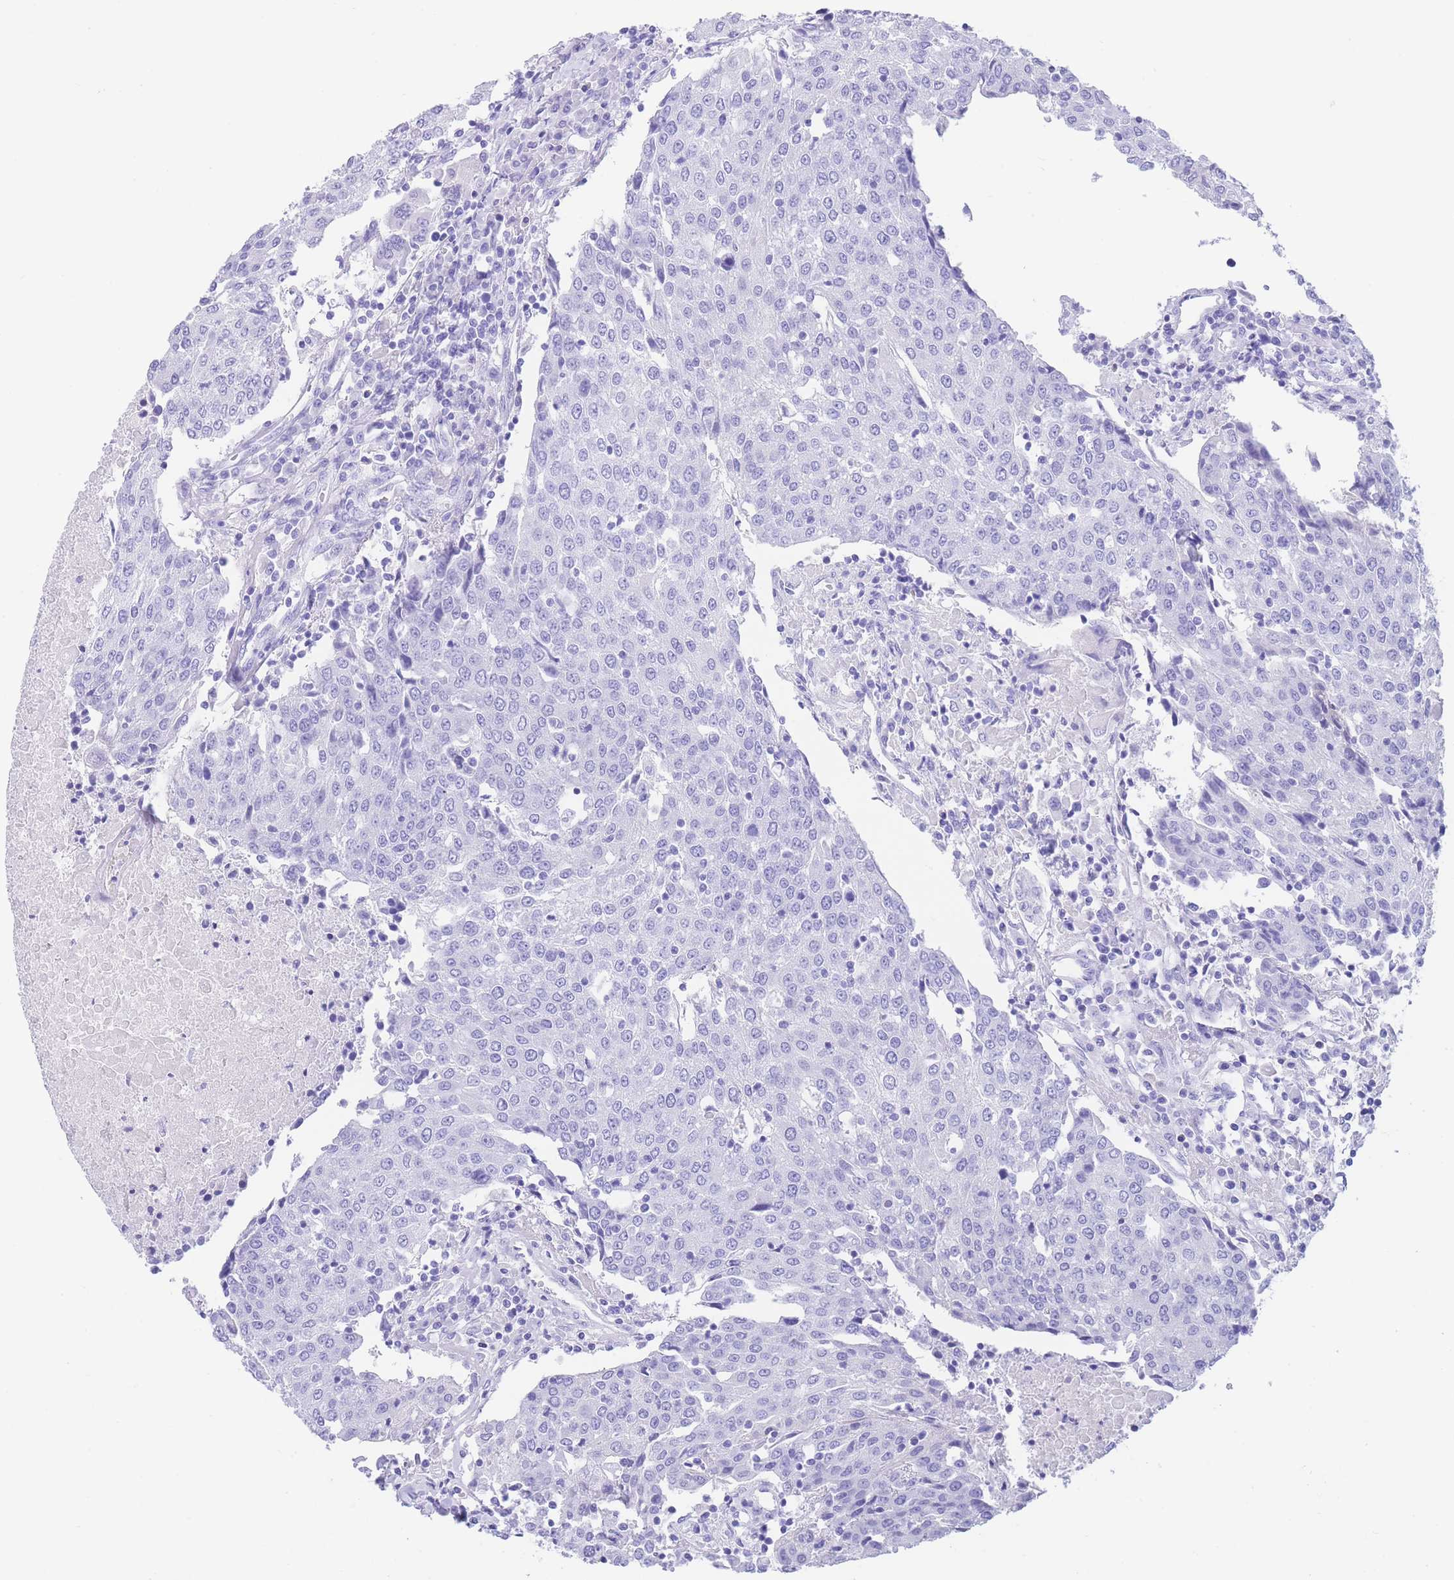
{"staining": {"intensity": "negative", "quantity": "none", "location": "none"}, "tissue": "urothelial cancer", "cell_type": "Tumor cells", "image_type": "cancer", "snomed": [{"axis": "morphology", "description": "Urothelial carcinoma, High grade"}, {"axis": "topography", "description": "Urinary bladder"}], "caption": "Tumor cells are negative for protein expression in human high-grade urothelial carcinoma.", "gene": "SLCO1B3", "patient": {"sex": "female", "age": 85}}